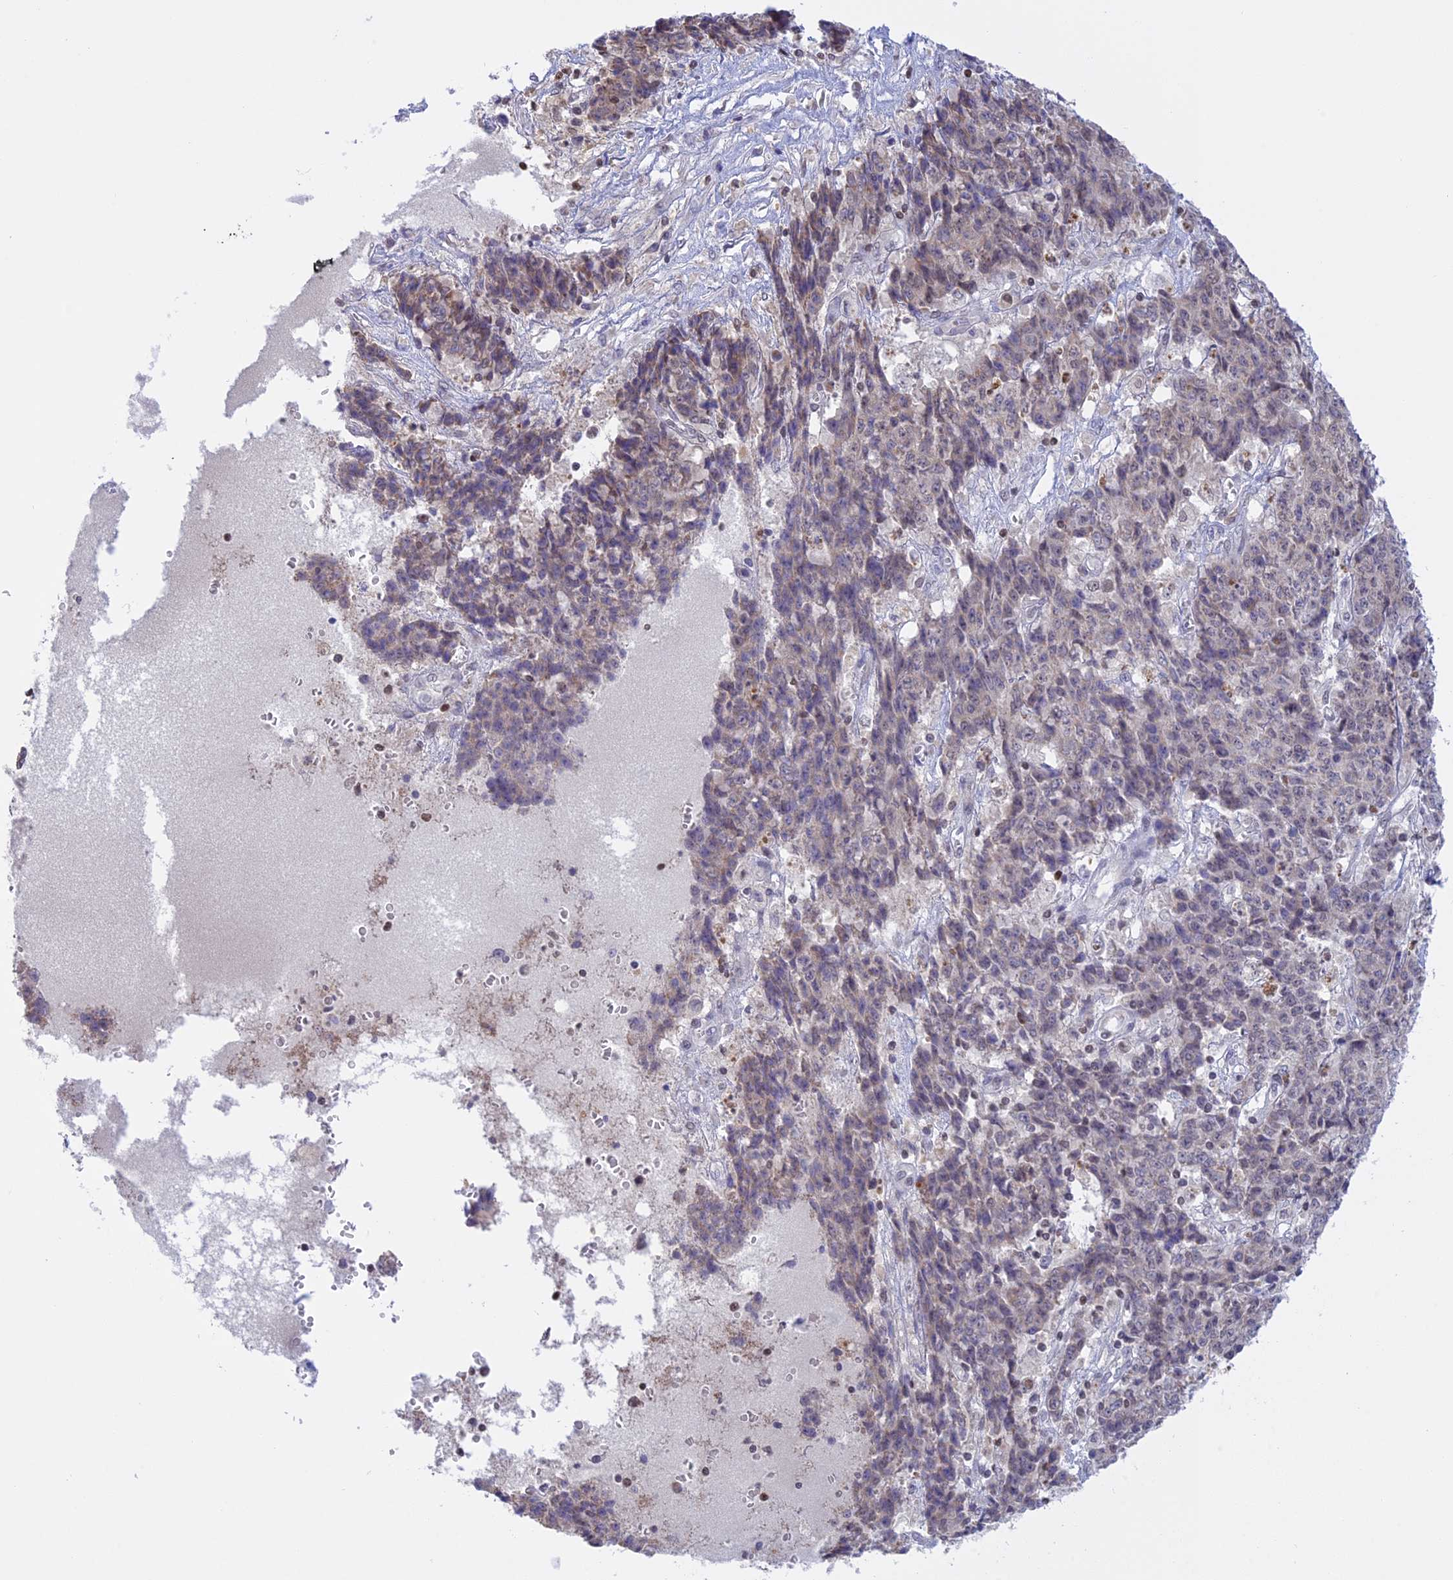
{"staining": {"intensity": "weak", "quantity": "<25%", "location": "cytoplasmic/membranous"}, "tissue": "ovarian cancer", "cell_type": "Tumor cells", "image_type": "cancer", "snomed": [{"axis": "morphology", "description": "Carcinoma, endometroid"}, {"axis": "topography", "description": "Ovary"}], "caption": "The histopathology image shows no staining of tumor cells in endometroid carcinoma (ovarian). Nuclei are stained in blue.", "gene": "IZUMO2", "patient": {"sex": "female", "age": 42}}